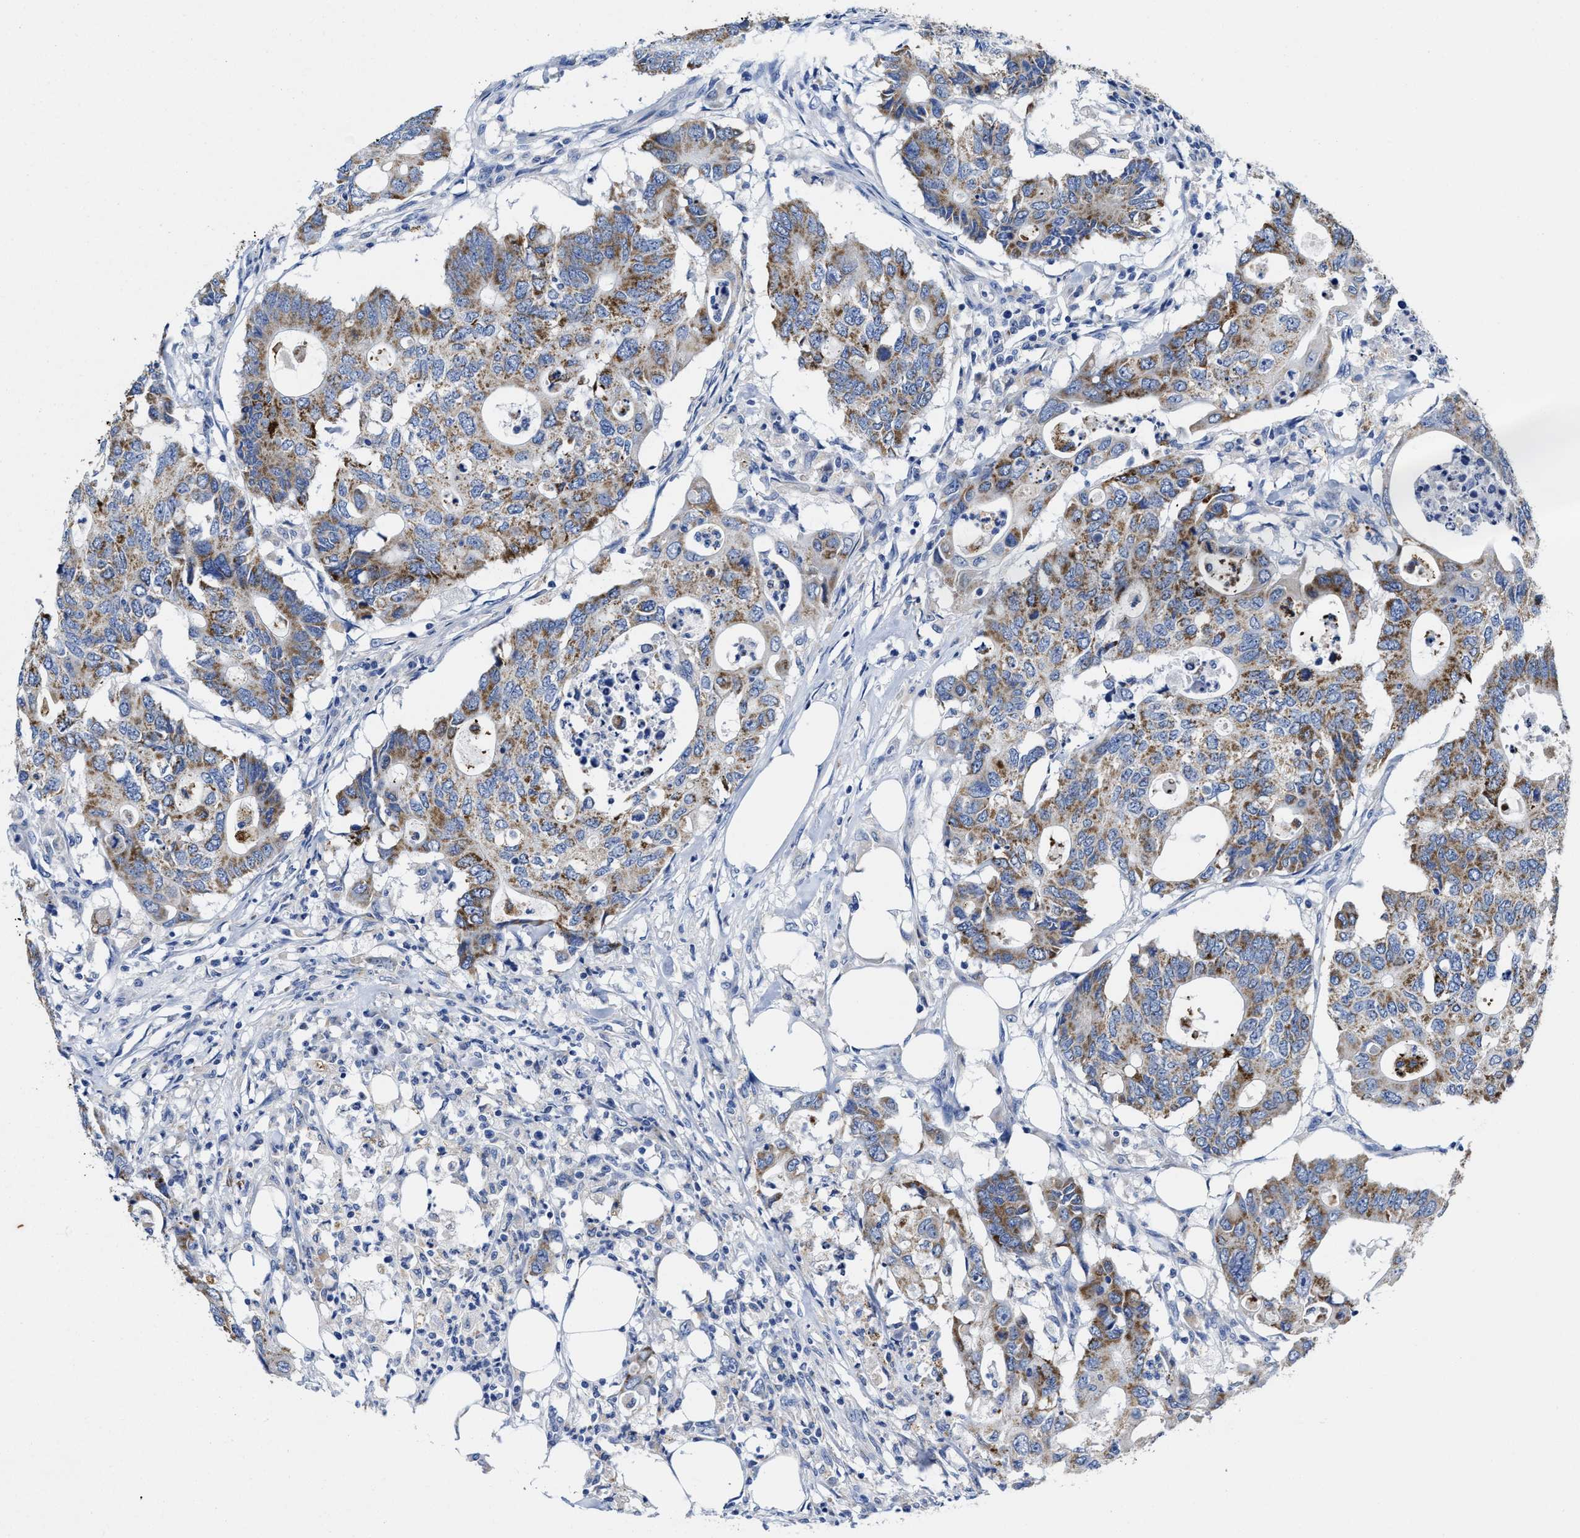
{"staining": {"intensity": "moderate", "quantity": ">75%", "location": "cytoplasmic/membranous"}, "tissue": "colorectal cancer", "cell_type": "Tumor cells", "image_type": "cancer", "snomed": [{"axis": "morphology", "description": "Adenocarcinoma, NOS"}, {"axis": "topography", "description": "Colon"}], "caption": "Immunohistochemistry (DAB (3,3'-diaminobenzidine)) staining of human adenocarcinoma (colorectal) exhibits moderate cytoplasmic/membranous protein expression in about >75% of tumor cells. (Brightfield microscopy of DAB IHC at high magnification).", "gene": "TBRG4", "patient": {"sex": "male", "age": 71}}